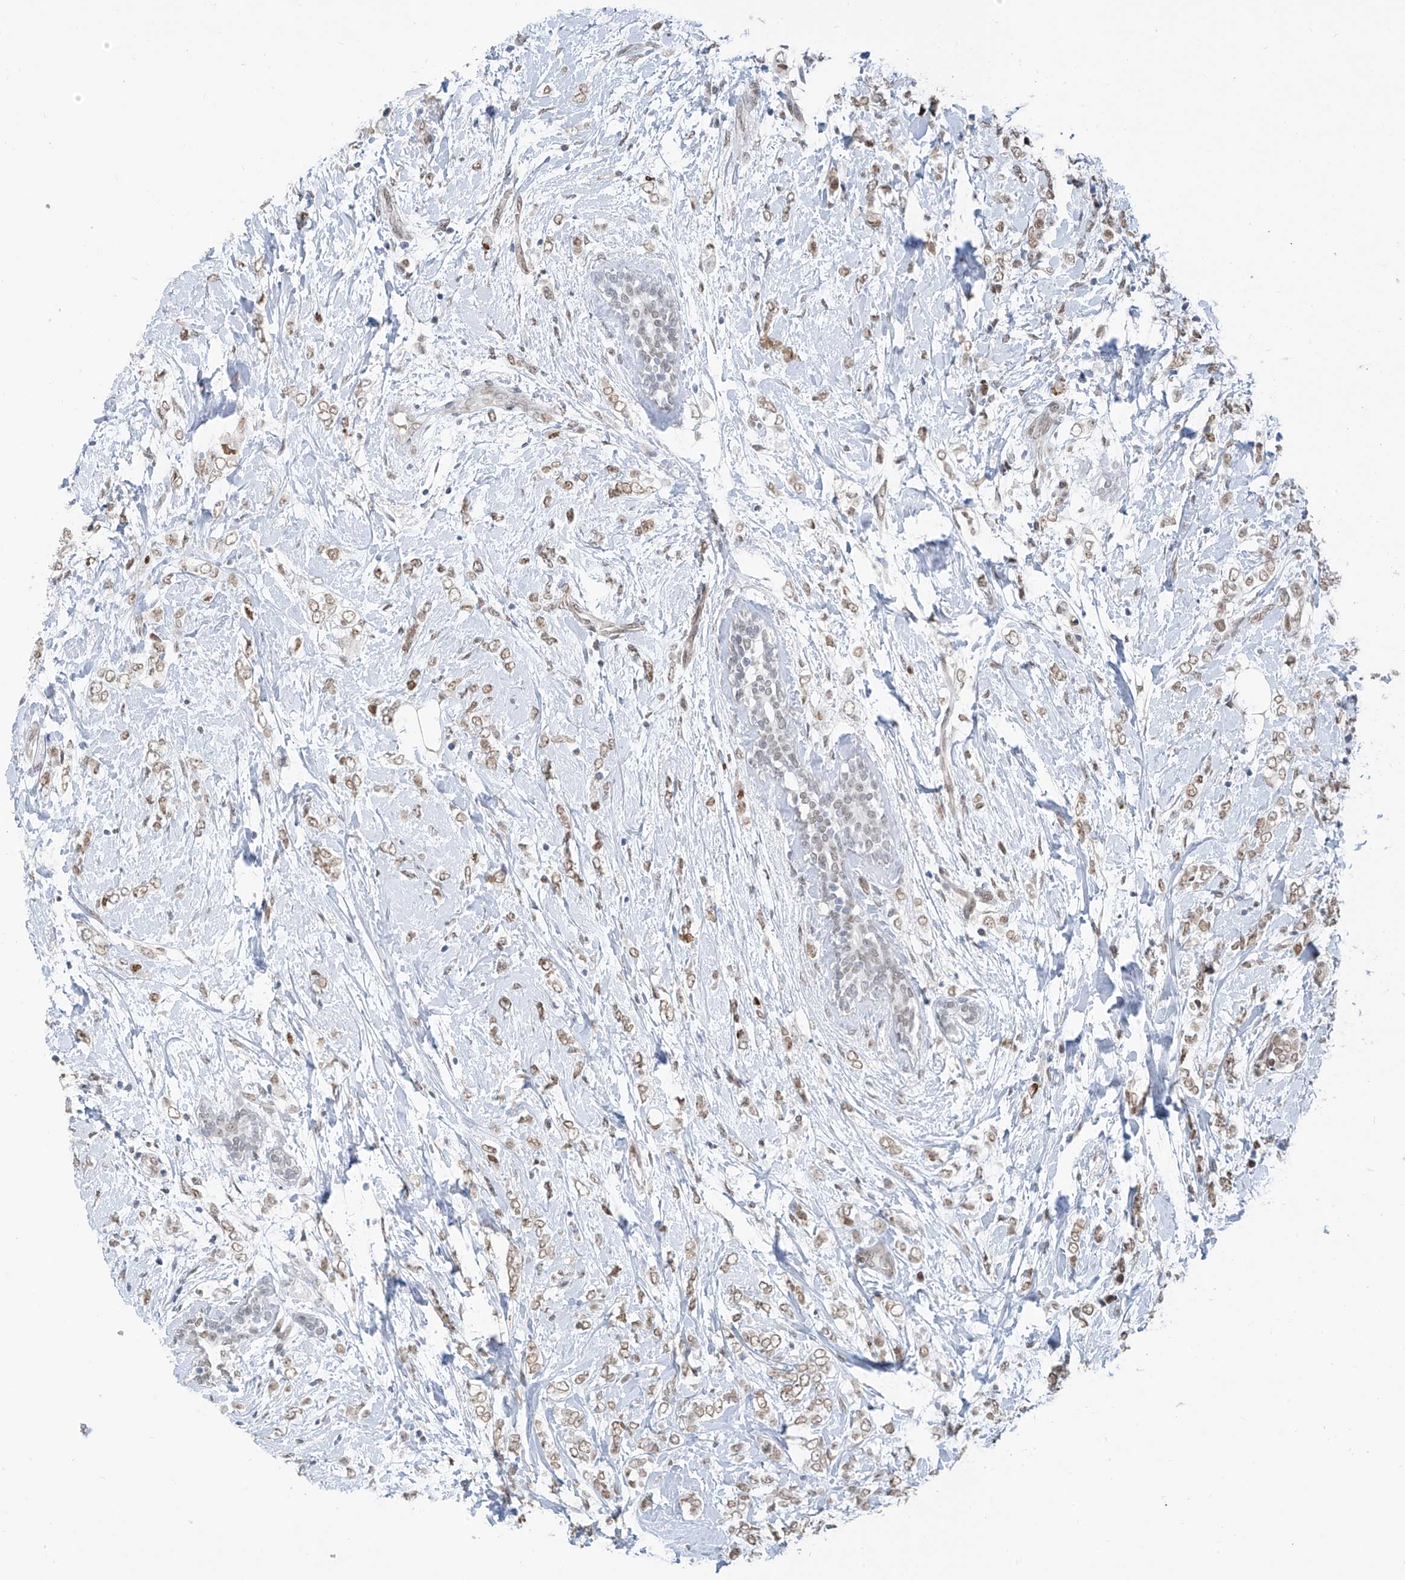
{"staining": {"intensity": "weak", "quantity": ">75%", "location": "nuclear"}, "tissue": "breast cancer", "cell_type": "Tumor cells", "image_type": "cancer", "snomed": [{"axis": "morphology", "description": "Normal tissue, NOS"}, {"axis": "morphology", "description": "Lobular carcinoma"}, {"axis": "topography", "description": "Breast"}], "caption": "This is a micrograph of IHC staining of breast cancer (lobular carcinoma), which shows weak positivity in the nuclear of tumor cells.", "gene": "MCM9", "patient": {"sex": "female", "age": 47}}